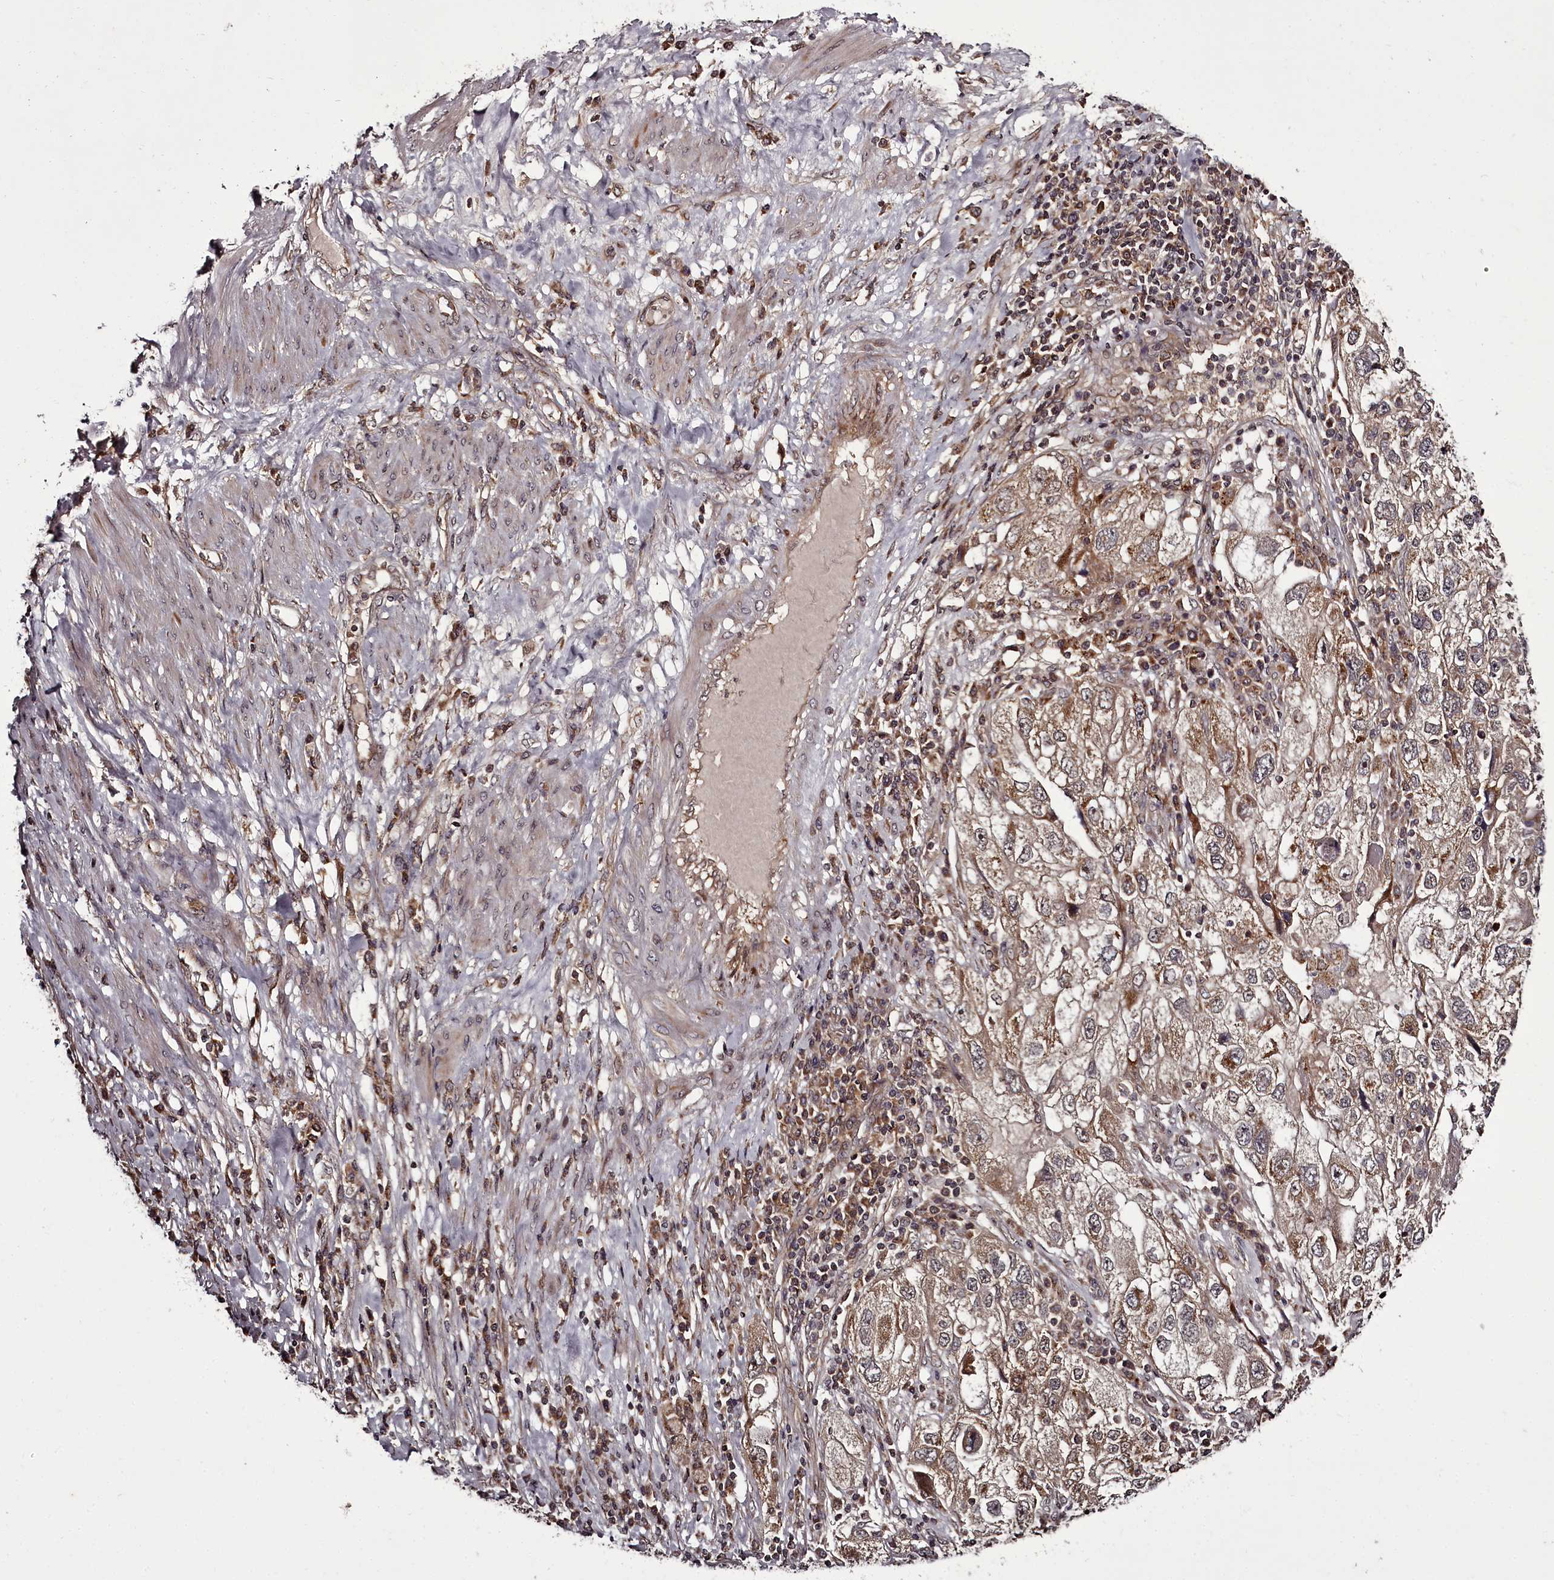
{"staining": {"intensity": "weak", "quantity": ">75%", "location": "cytoplasmic/membranous"}, "tissue": "endometrial cancer", "cell_type": "Tumor cells", "image_type": "cancer", "snomed": [{"axis": "morphology", "description": "Adenocarcinoma, NOS"}, {"axis": "topography", "description": "Endometrium"}], "caption": "Immunohistochemical staining of endometrial cancer exhibits low levels of weak cytoplasmic/membranous expression in about >75% of tumor cells.", "gene": "PCBP2", "patient": {"sex": "female", "age": 49}}